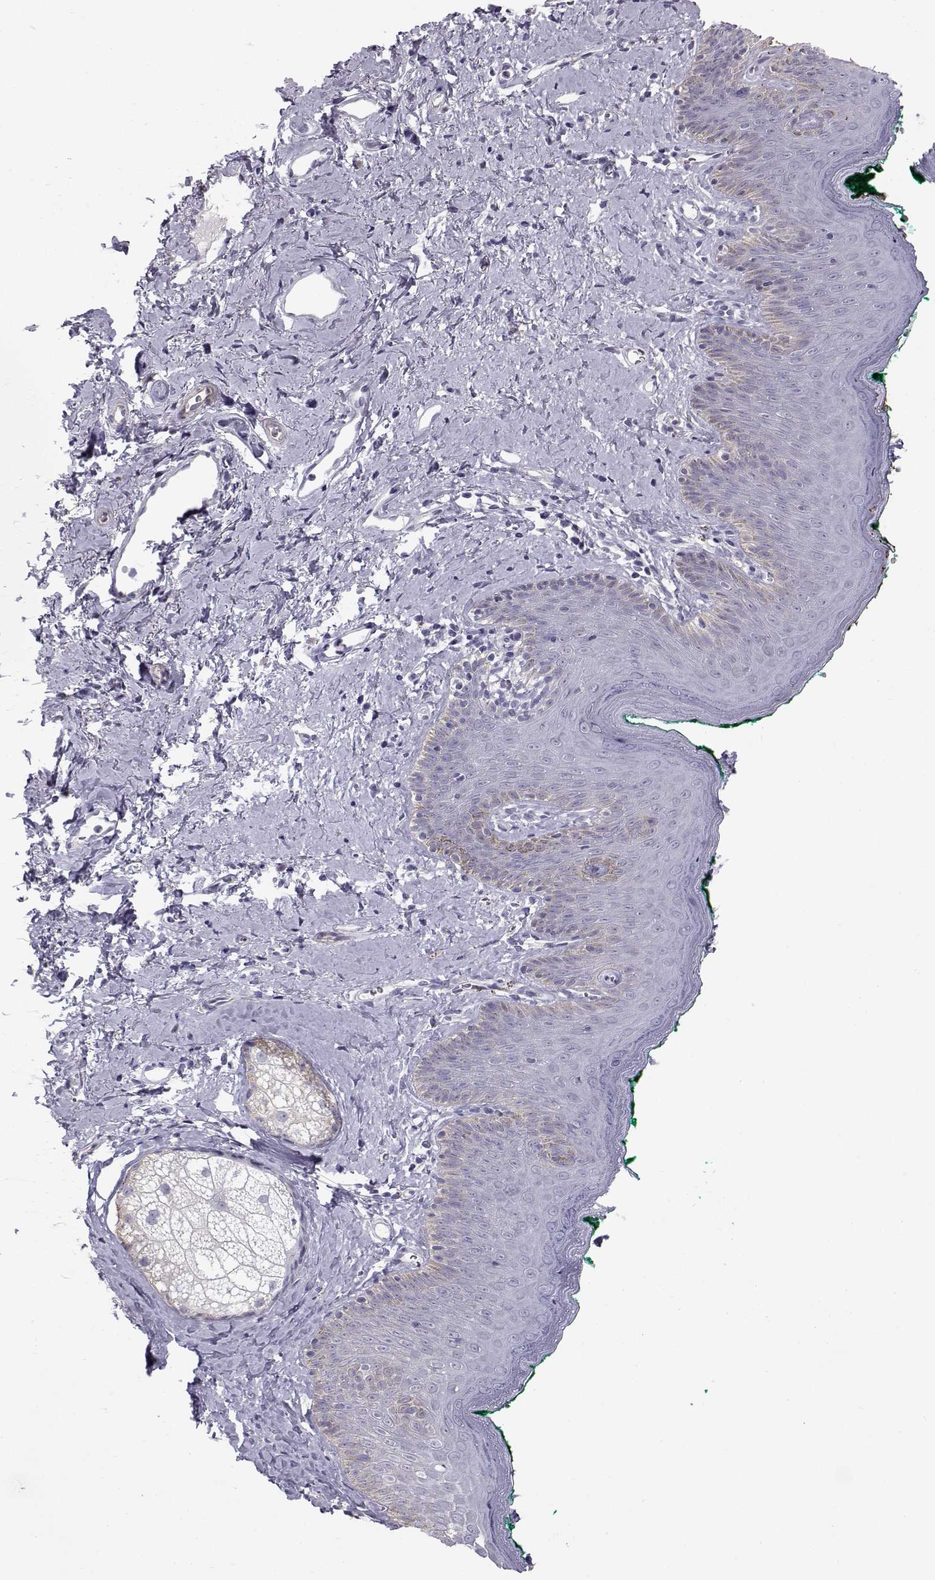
{"staining": {"intensity": "weak", "quantity": "<25%", "location": "cytoplasmic/membranous"}, "tissue": "skin", "cell_type": "Epidermal cells", "image_type": "normal", "snomed": [{"axis": "morphology", "description": "Normal tissue, NOS"}, {"axis": "topography", "description": "Vulva"}], "caption": "Skin stained for a protein using immunohistochemistry (IHC) reveals no expression epidermal cells.", "gene": "KCNMB4", "patient": {"sex": "female", "age": 66}}